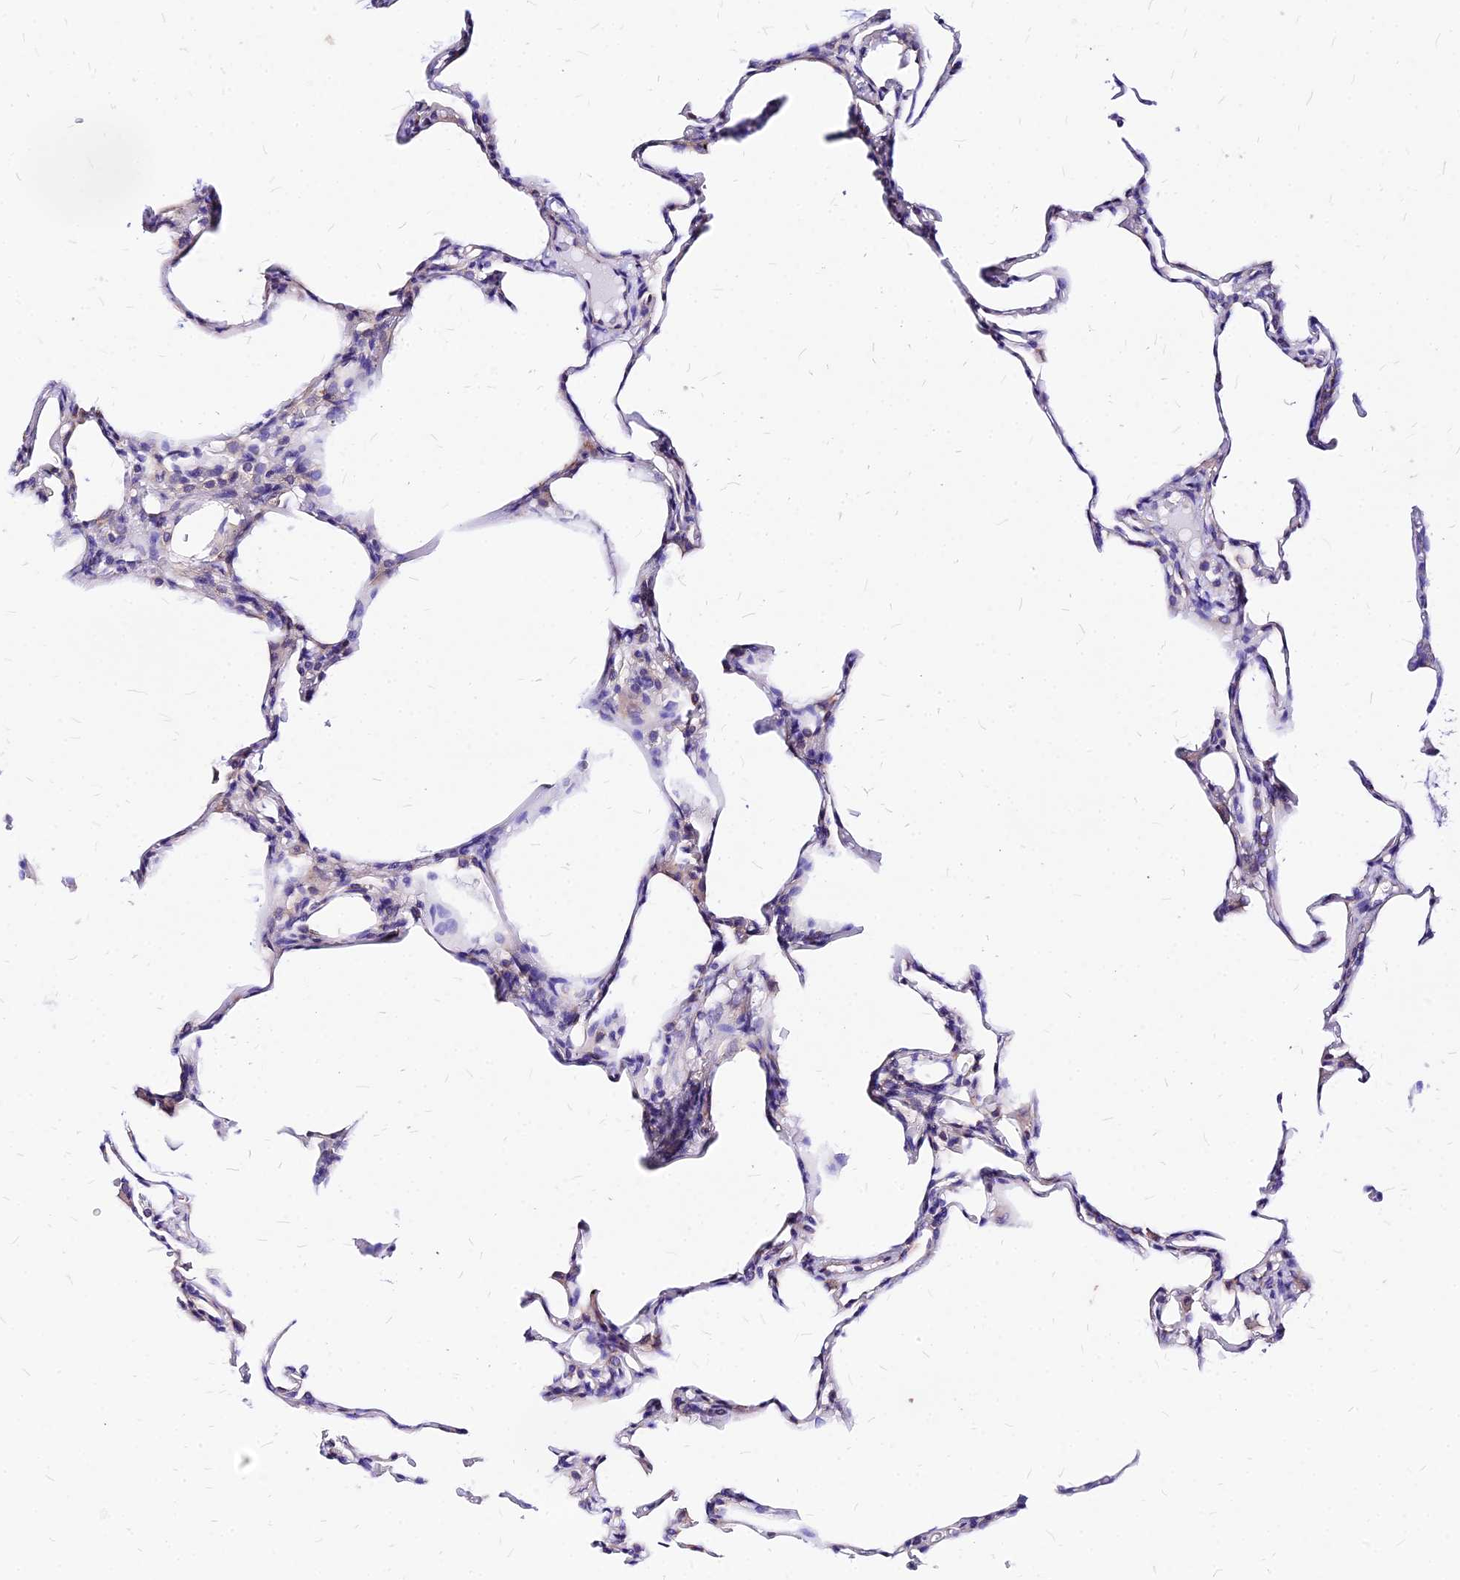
{"staining": {"intensity": "weak", "quantity": "<25%", "location": "cytoplasmic/membranous"}, "tissue": "lung", "cell_type": "Alveolar cells", "image_type": "normal", "snomed": [{"axis": "morphology", "description": "Normal tissue, NOS"}, {"axis": "topography", "description": "Lung"}], "caption": "An image of lung stained for a protein displays no brown staining in alveolar cells.", "gene": "RPL19", "patient": {"sex": "male", "age": 20}}